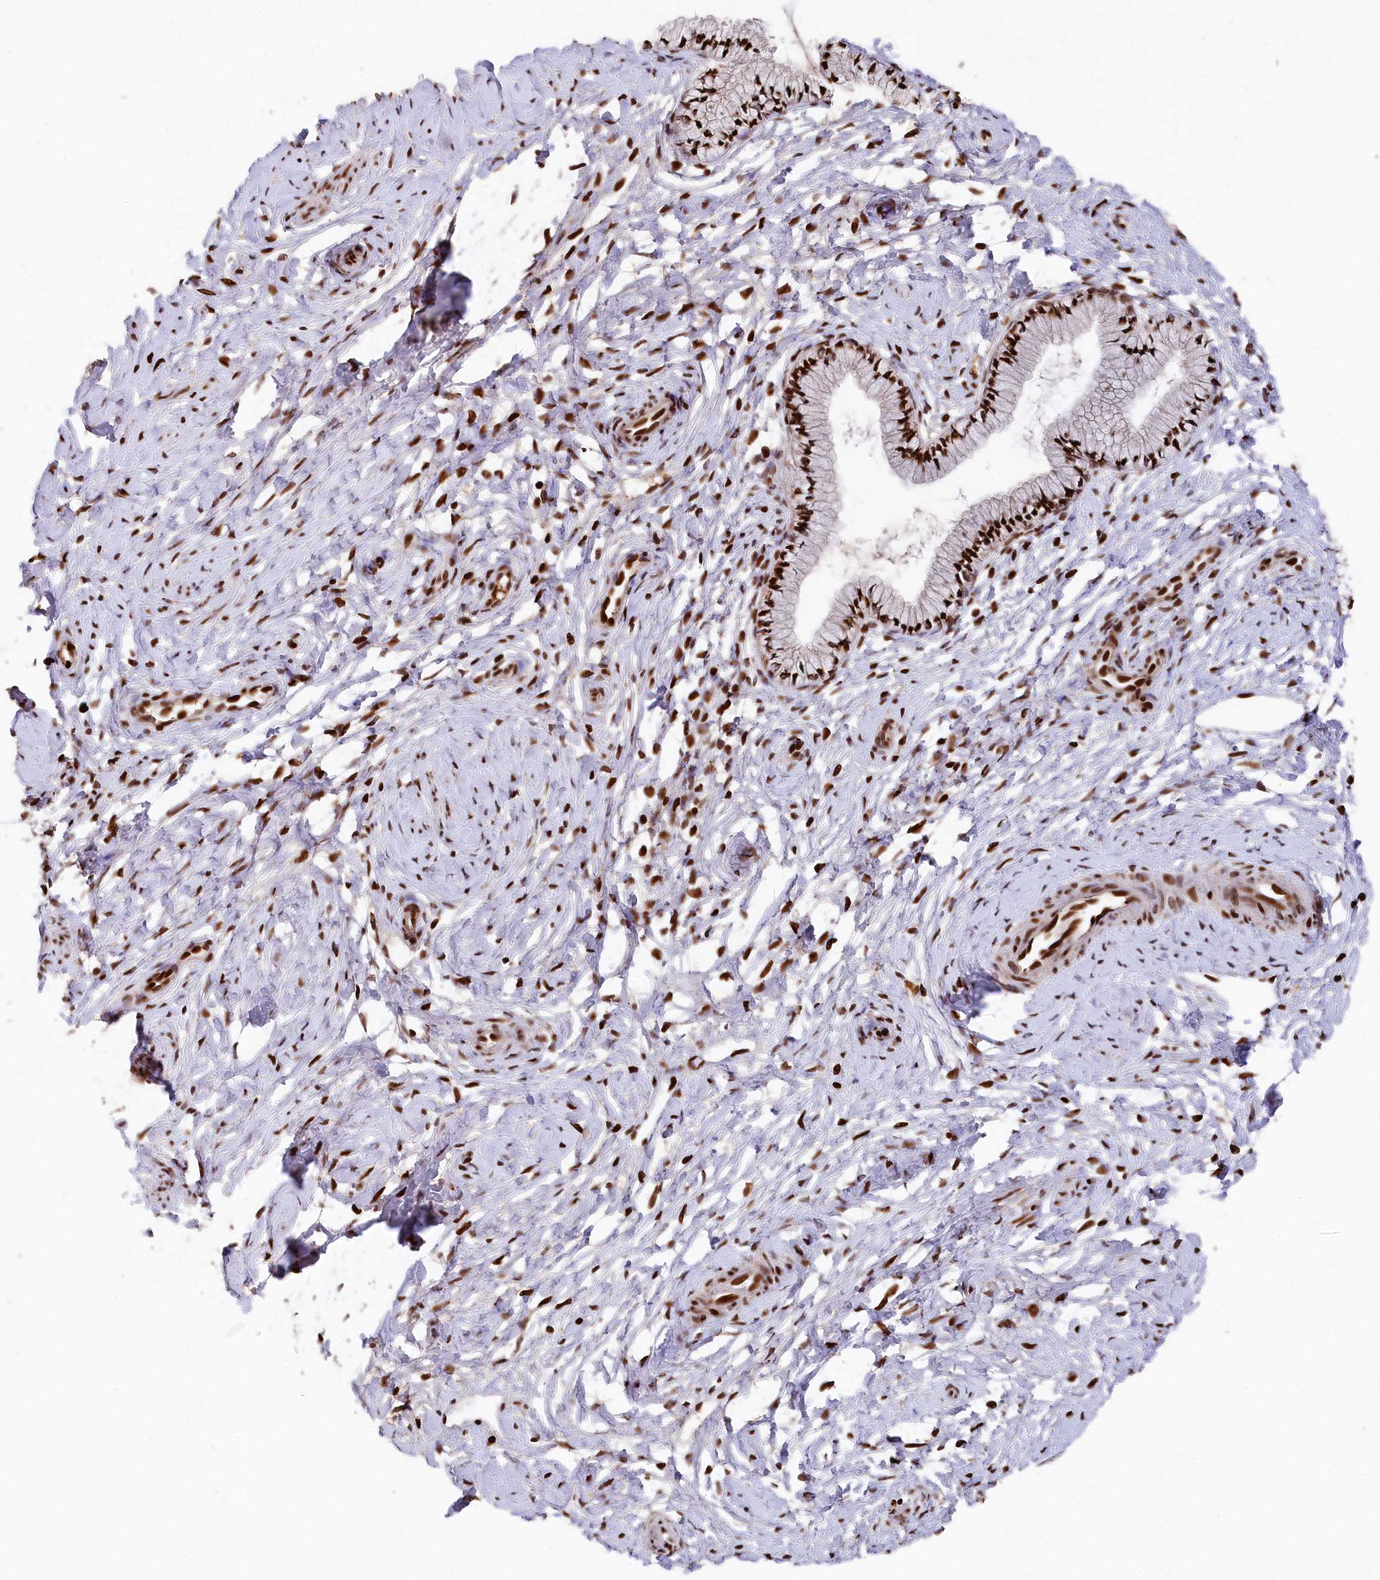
{"staining": {"intensity": "strong", "quantity": ">75%", "location": "nuclear"}, "tissue": "cervix", "cell_type": "Glandular cells", "image_type": "normal", "snomed": [{"axis": "morphology", "description": "Normal tissue, NOS"}, {"axis": "topography", "description": "Cervix"}], "caption": "A photomicrograph showing strong nuclear positivity in approximately >75% of glandular cells in unremarkable cervix, as visualized by brown immunohistochemical staining.", "gene": "MCF2L2", "patient": {"sex": "female", "age": 33}}